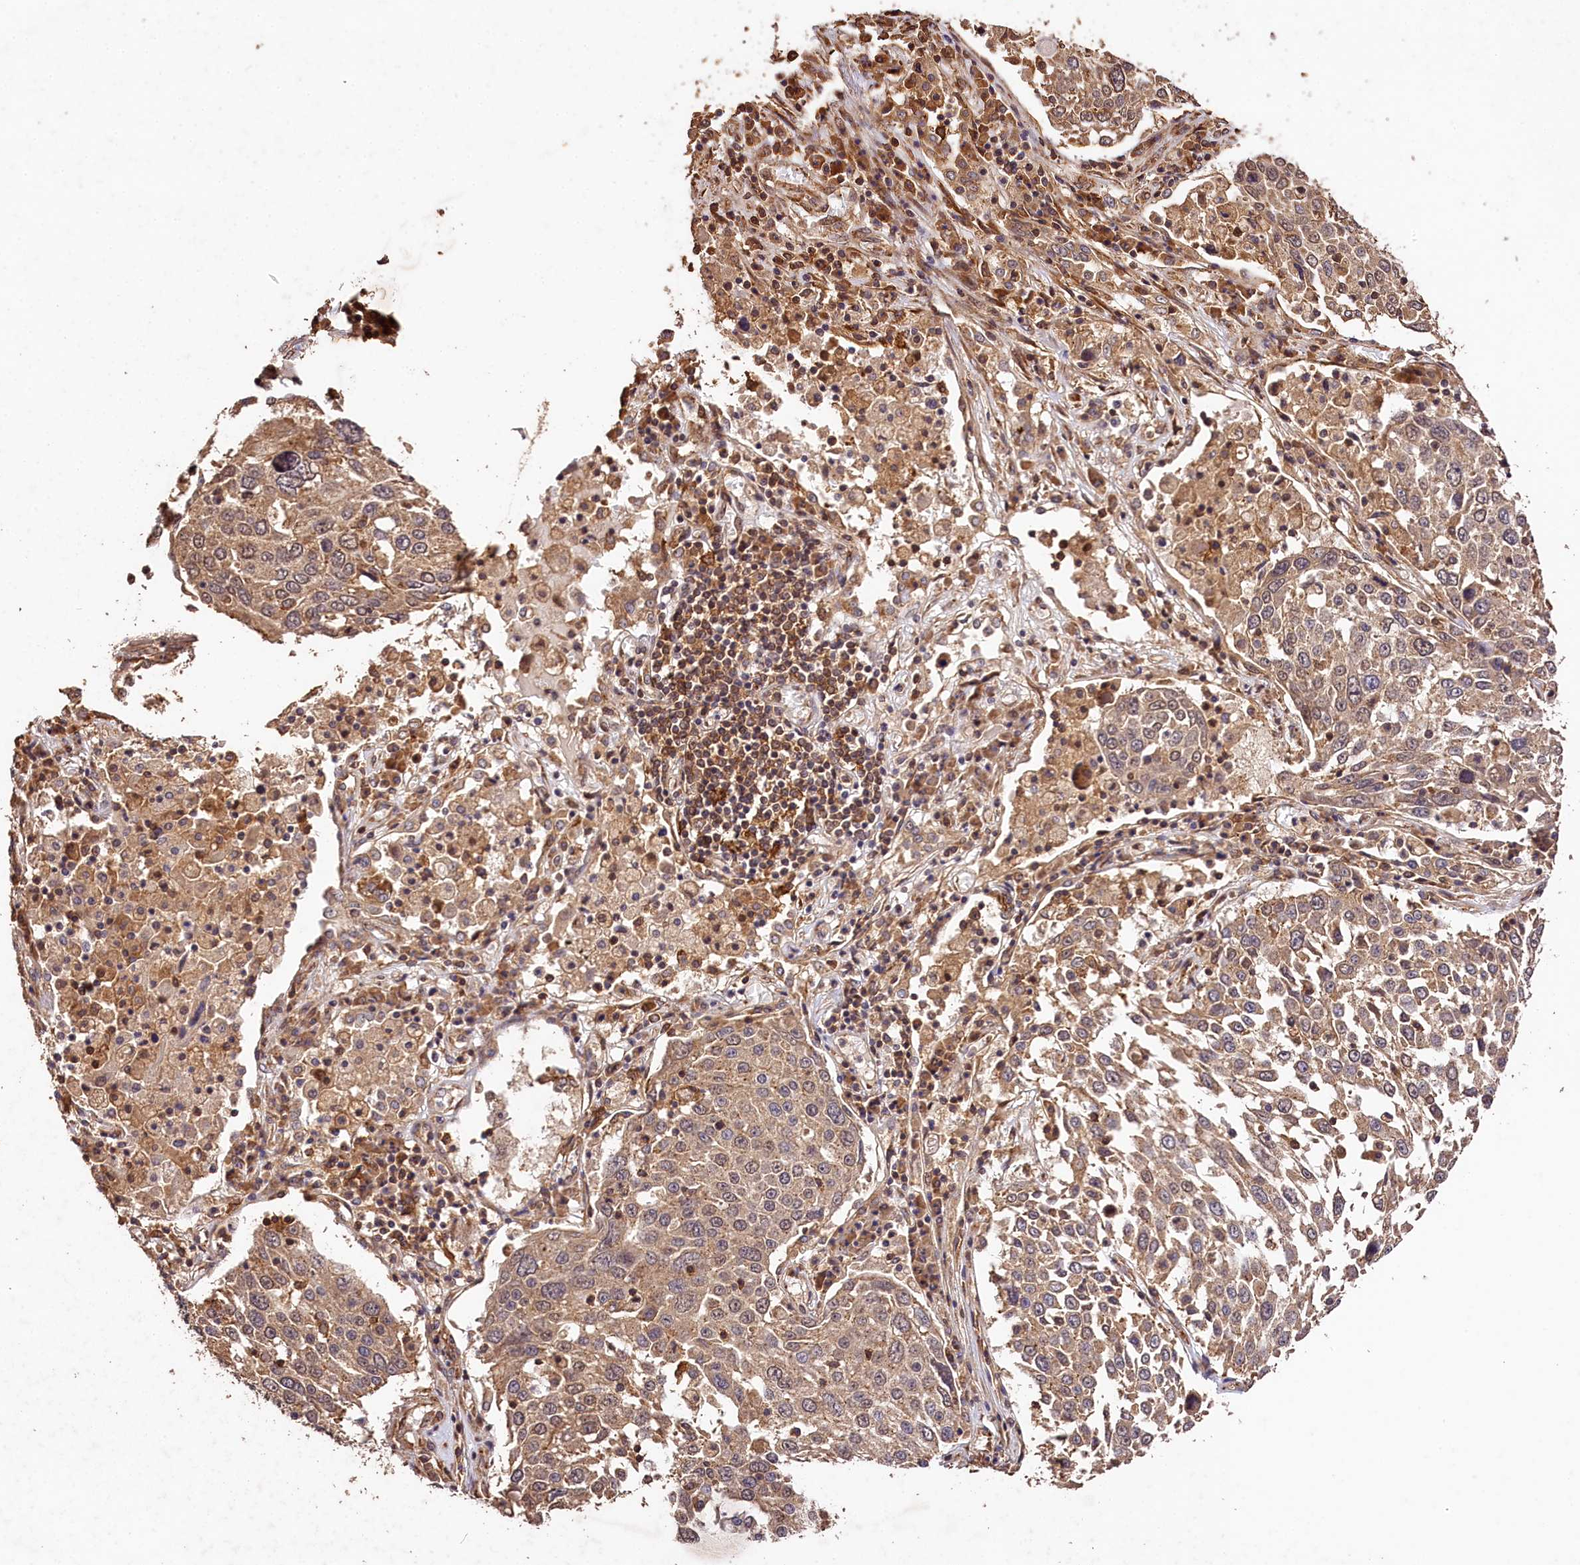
{"staining": {"intensity": "weak", "quantity": ">75%", "location": "cytoplasmic/membranous"}, "tissue": "lung cancer", "cell_type": "Tumor cells", "image_type": "cancer", "snomed": [{"axis": "morphology", "description": "Squamous cell carcinoma, NOS"}, {"axis": "topography", "description": "Lung"}], "caption": "Immunohistochemical staining of squamous cell carcinoma (lung) reveals low levels of weak cytoplasmic/membranous expression in approximately >75% of tumor cells.", "gene": "KPTN", "patient": {"sex": "male", "age": 65}}